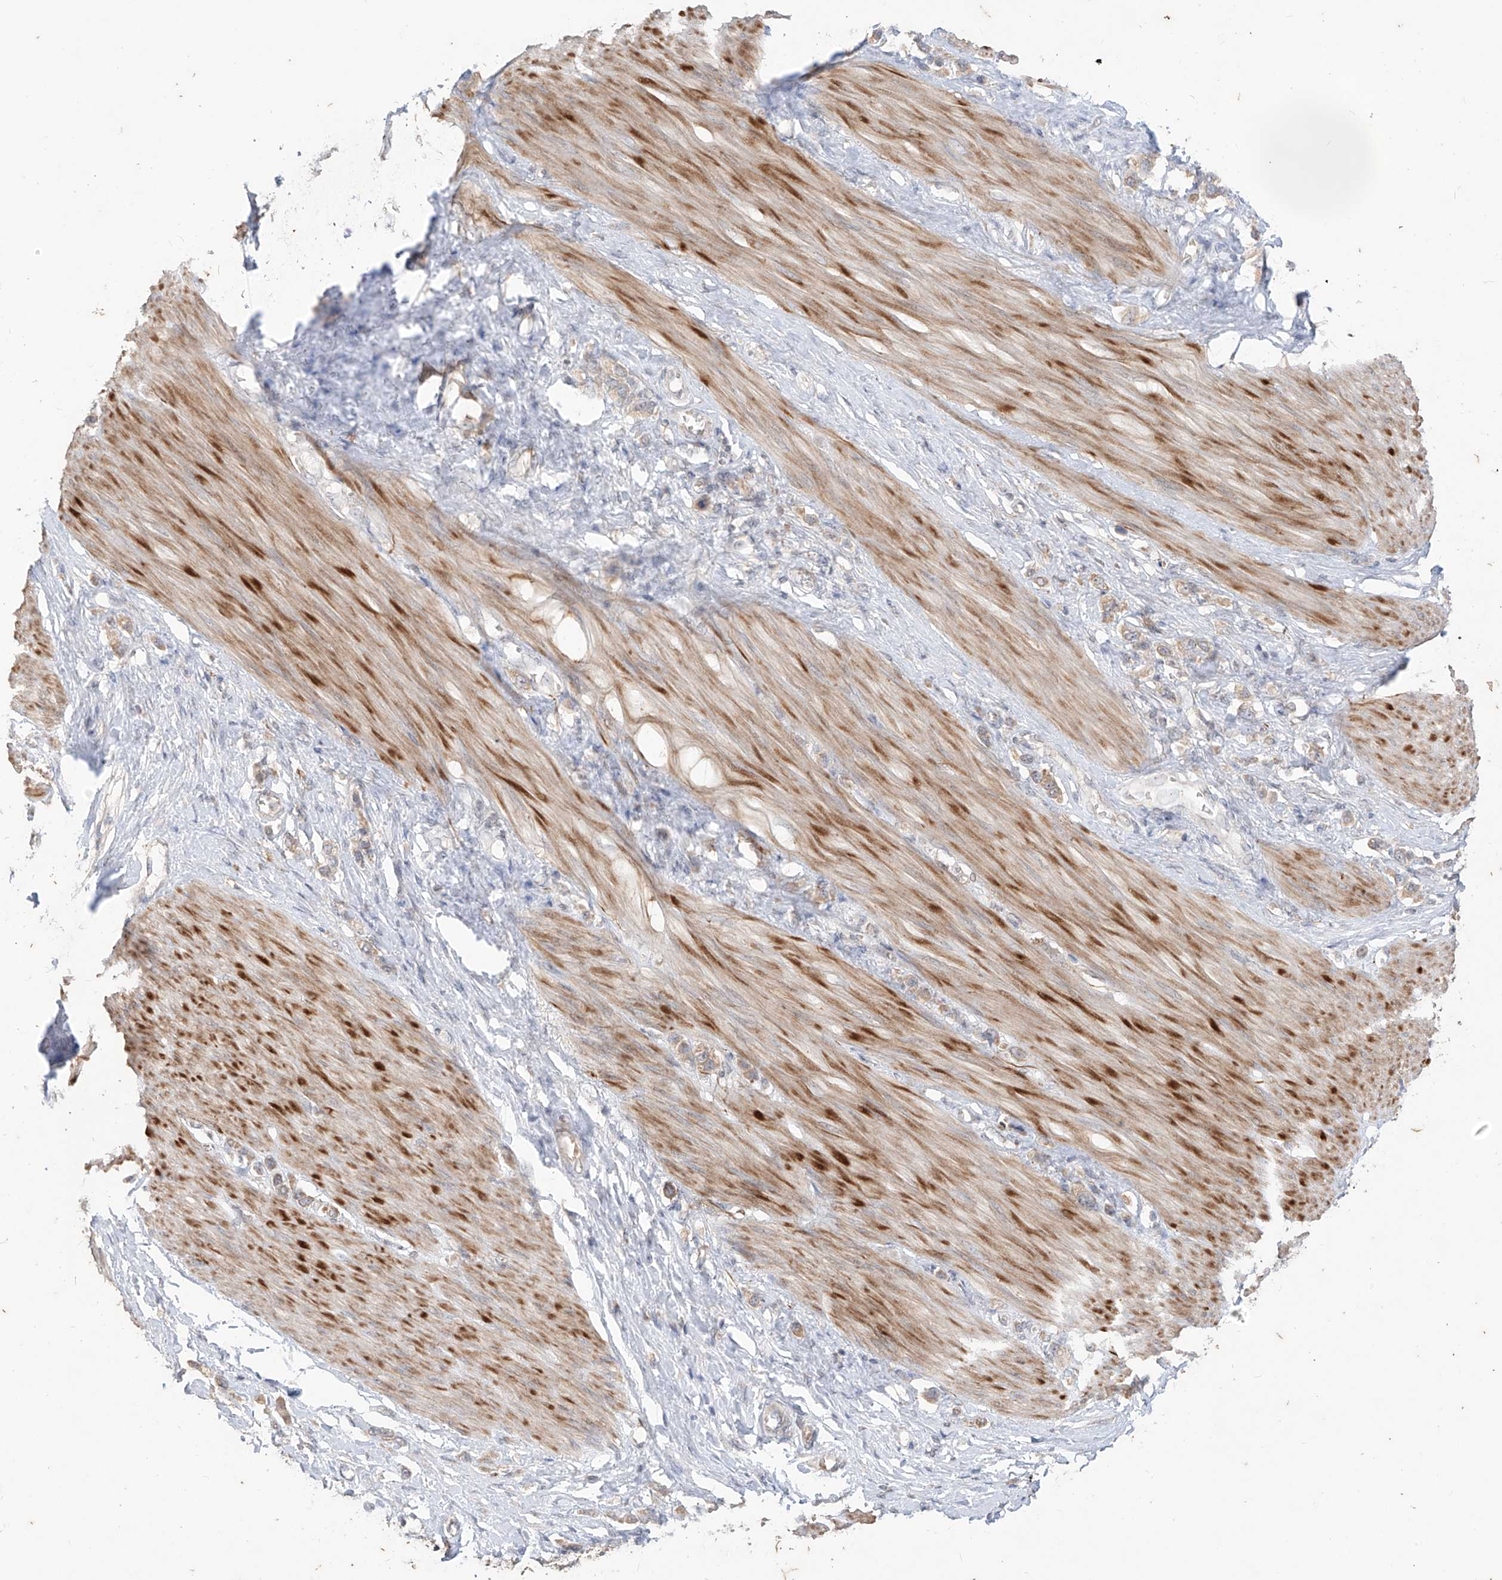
{"staining": {"intensity": "weak", "quantity": ">75%", "location": "cytoplasmic/membranous"}, "tissue": "stomach cancer", "cell_type": "Tumor cells", "image_type": "cancer", "snomed": [{"axis": "morphology", "description": "Adenocarcinoma, NOS"}, {"axis": "topography", "description": "Stomach"}], "caption": "Adenocarcinoma (stomach) stained with IHC shows weak cytoplasmic/membranous staining in approximately >75% of tumor cells.", "gene": "MTUS2", "patient": {"sex": "female", "age": 65}}